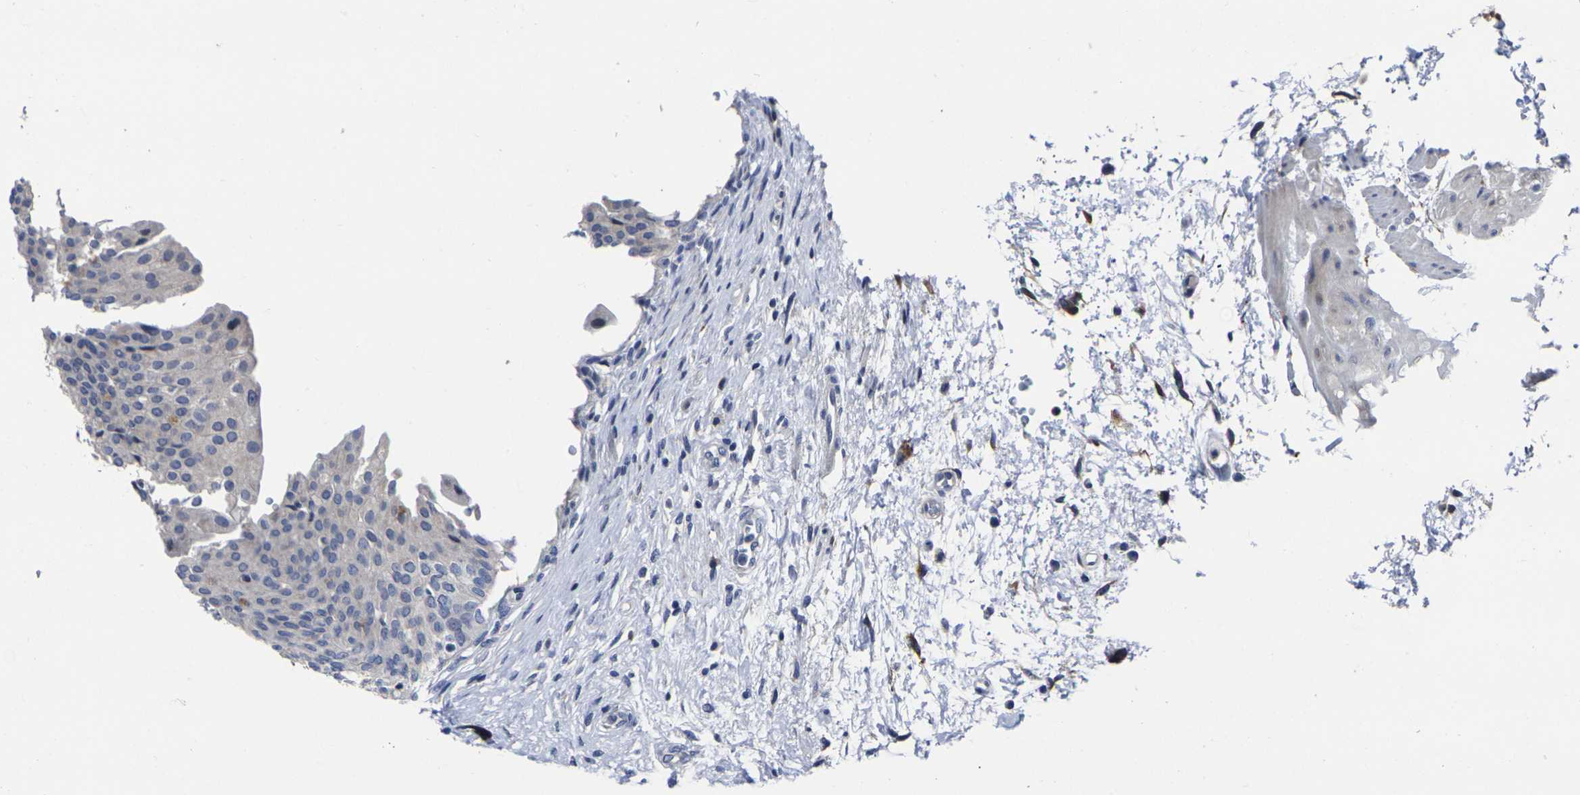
{"staining": {"intensity": "weak", "quantity": "<25%", "location": "cytoplasmic/membranous"}, "tissue": "urinary bladder", "cell_type": "Urothelial cells", "image_type": "normal", "snomed": [{"axis": "morphology", "description": "Normal tissue, NOS"}, {"axis": "morphology", "description": "Urothelial carcinoma, High grade"}, {"axis": "topography", "description": "Urinary bladder"}], "caption": "Urothelial cells show no significant protein staining in unremarkable urinary bladder. (IHC, brightfield microscopy, high magnification).", "gene": "CYP2C8", "patient": {"sex": "male", "age": 46}}